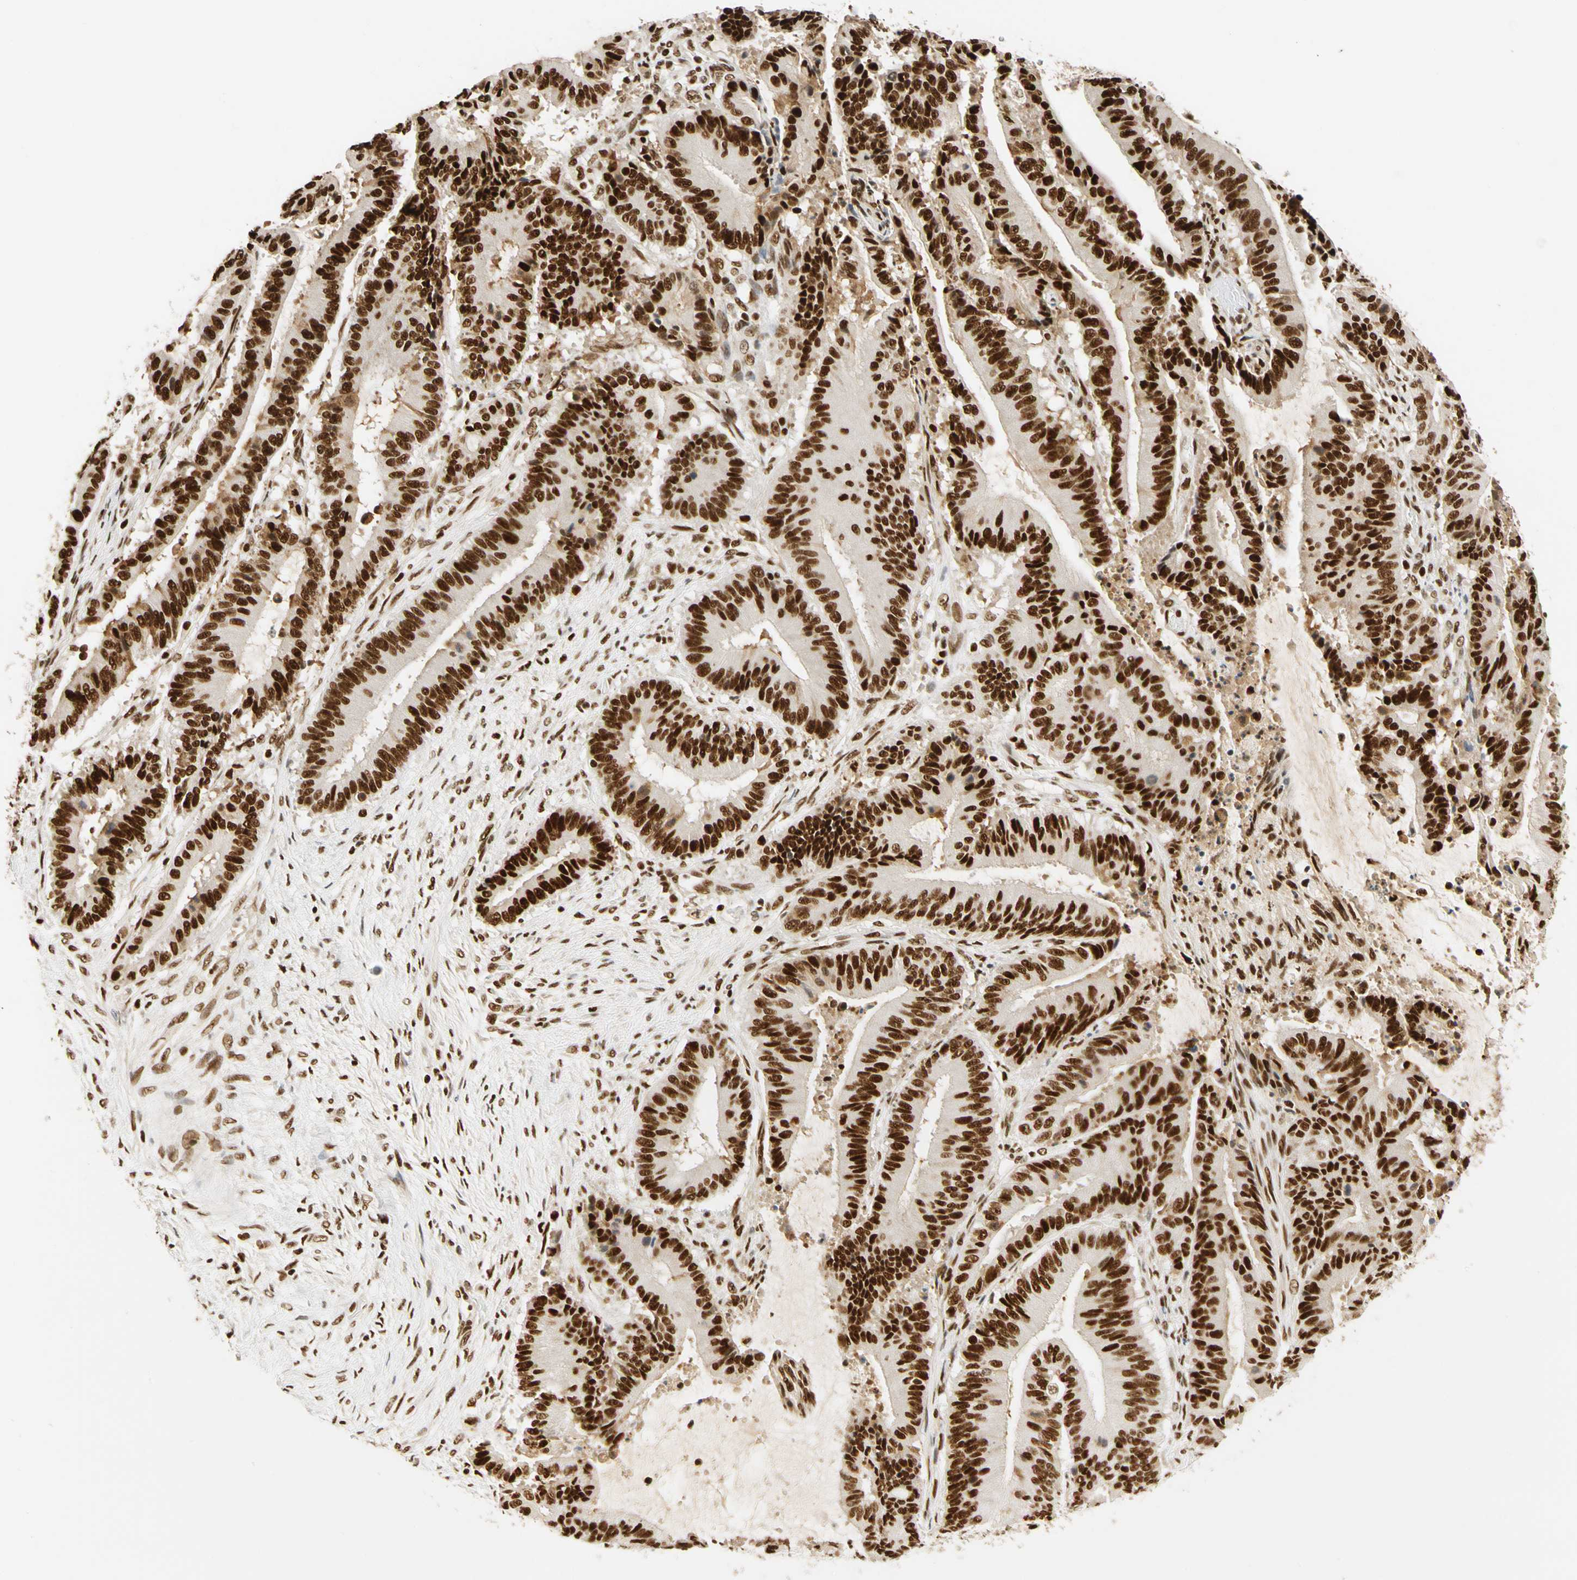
{"staining": {"intensity": "strong", "quantity": ">75%", "location": "nuclear"}, "tissue": "liver cancer", "cell_type": "Tumor cells", "image_type": "cancer", "snomed": [{"axis": "morphology", "description": "Cholangiocarcinoma"}, {"axis": "topography", "description": "Liver"}], "caption": "Strong nuclear expression for a protein is appreciated in about >75% of tumor cells of liver cancer using IHC.", "gene": "CDK12", "patient": {"sex": "female", "age": 73}}